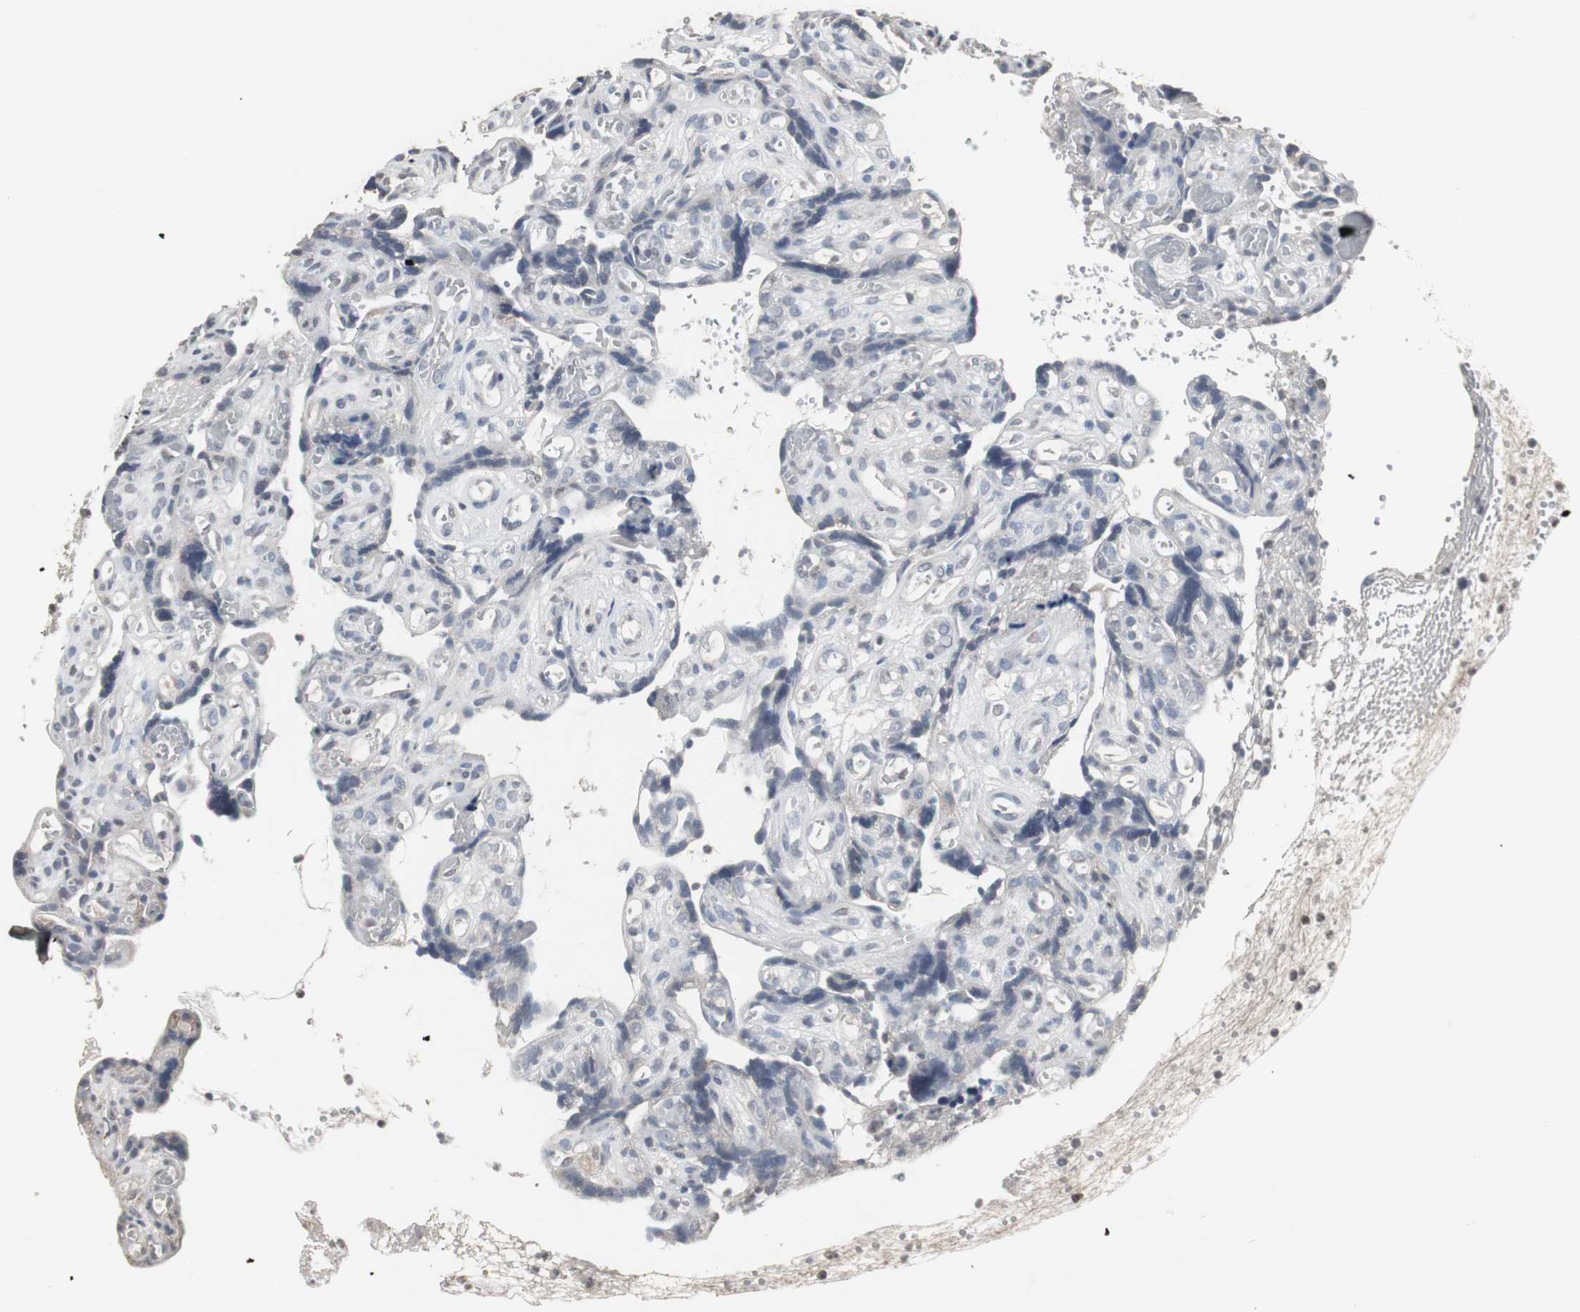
{"staining": {"intensity": "weak", "quantity": "25%-75%", "location": "cytoplasmic/membranous"}, "tissue": "placenta", "cell_type": "Decidual cells", "image_type": "normal", "snomed": [{"axis": "morphology", "description": "Normal tissue, NOS"}, {"axis": "topography", "description": "Placenta"}], "caption": "A brown stain highlights weak cytoplasmic/membranous positivity of a protein in decidual cells of unremarkable placenta.", "gene": "ACAA1", "patient": {"sex": "female", "age": 30}}